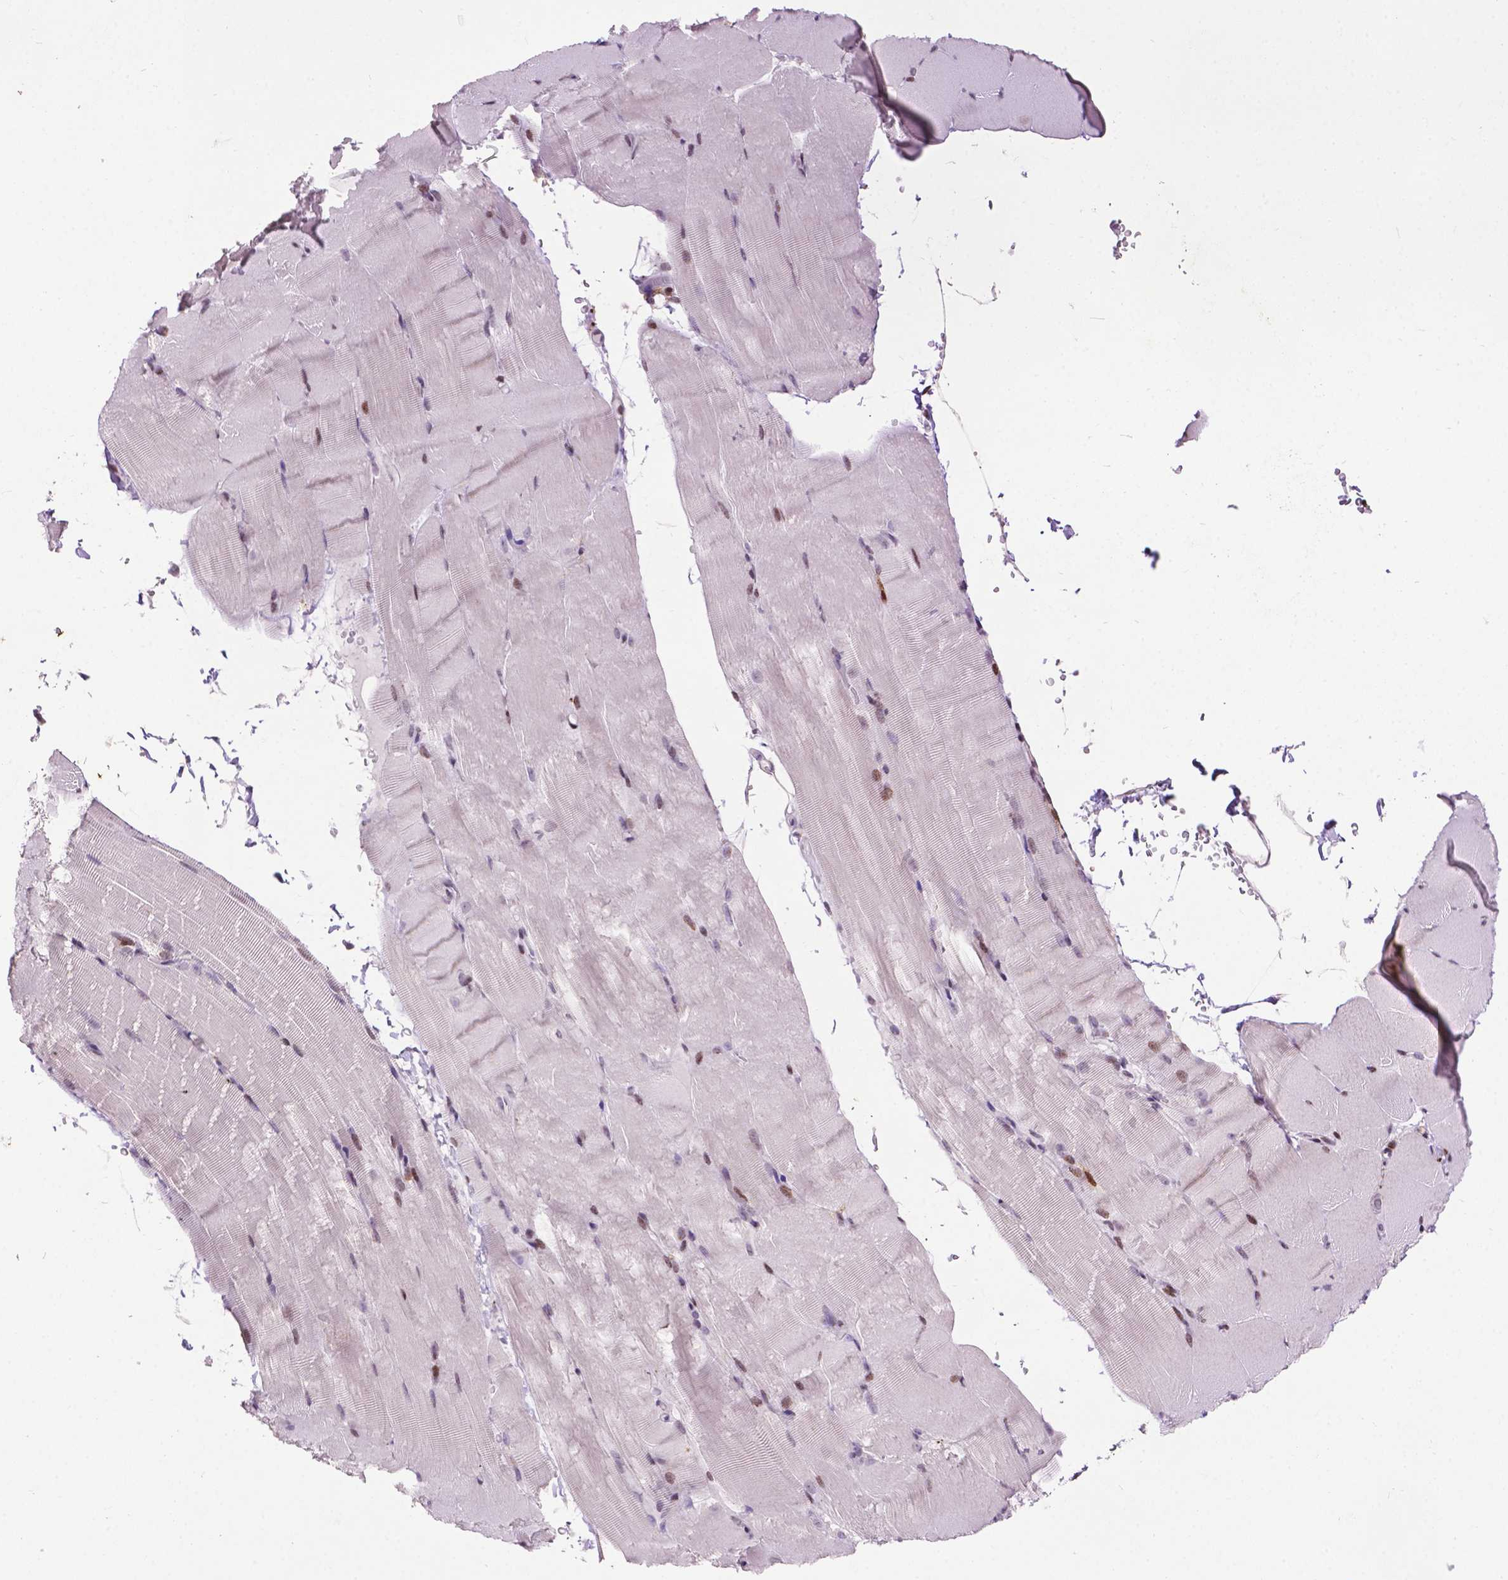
{"staining": {"intensity": "moderate", "quantity": "<25%", "location": "nuclear"}, "tissue": "skeletal muscle", "cell_type": "Myocytes", "image_type": "normal", "snomed": [{"axis": "morphology", "description": "Normal tissue, NOS"}, {"axis": "topography", "description": "Skeletal muscle"}], "caption": "Immunohistochemical staining of benign skeletal muscle reveals <25% levels of moderate nuclear protein staining in approximately <25% of myocytes. The staining was performed using DAB to visualize the protein expression in brown, while the nuclei were stained in blue with hematoxylin (Magnification: 20x).", "gene": "TH", "patient": {"sex": "female", "age": 37}}